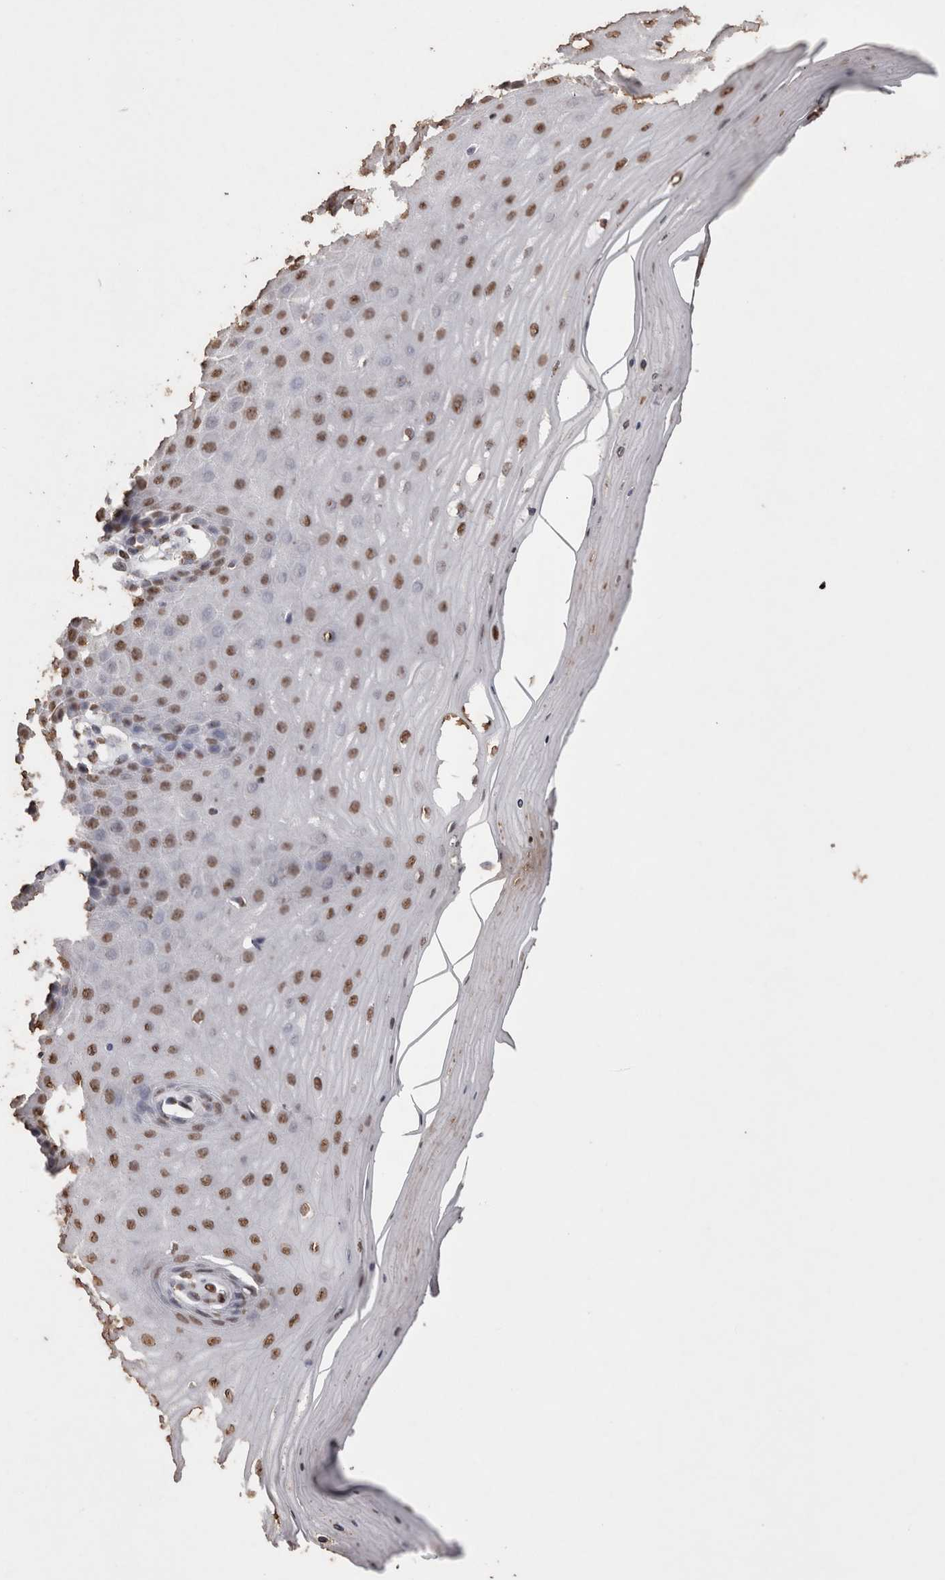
{"staining": {"intensity": "moderate", "quantity": "<25%", "location": "nuclear"}, "tissue": "cervix", "cell_type": "Glandular cells", "image_type": "normal", "snomed": [{"axis": "morphology", "description": "Normal tissue, NOS"}, {"axis": "topography", "description": "Cervix"}], "caption": "A brown stain highlights moderate nuclear expression of a protein in glandular cells of normal human cervix.", "gene": "NTHL1", "patient": {"sex": "female", "age": 55}}